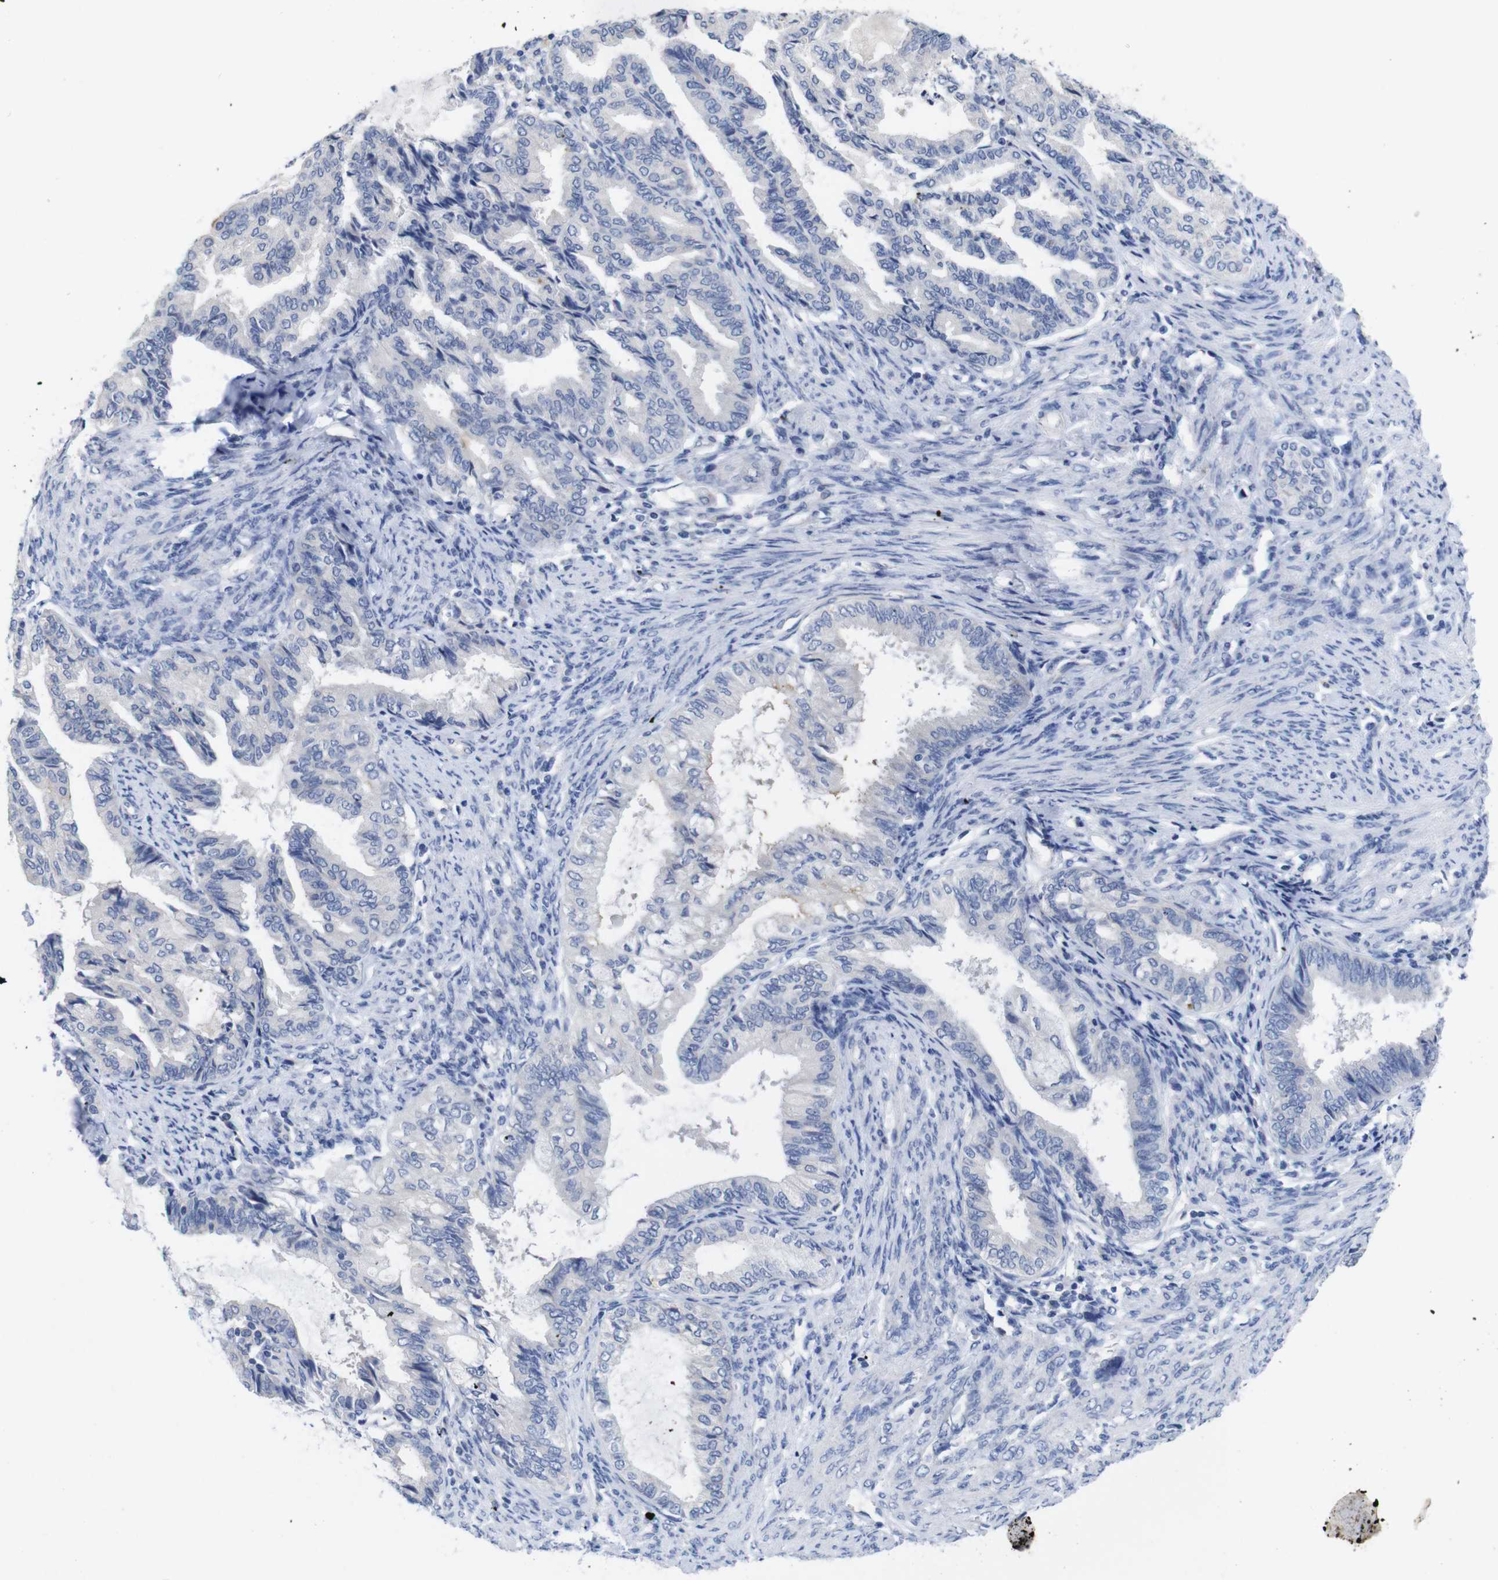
{"staining": {"intensity": "negative", "quantity": "none", "location": "none"}, "tissue": "endometrial cancer", "cell_type": "Tumor cells", "image_type": "cancer", "snomed": [{"axis": "morphology", "description": "Adenocarcinoma, NOS"}, {"axis": "topography", "description": "Endometrium"}], "caption": "Immunohistochemistry photomicrograph of neoplastic tissue: human endometrial cancer (adenocarcinoma) stained with DAB reveals no significant protein staining in tumor cells.", "gene": "TNNI3", "patient": {"sex": "female", "age": 86}}